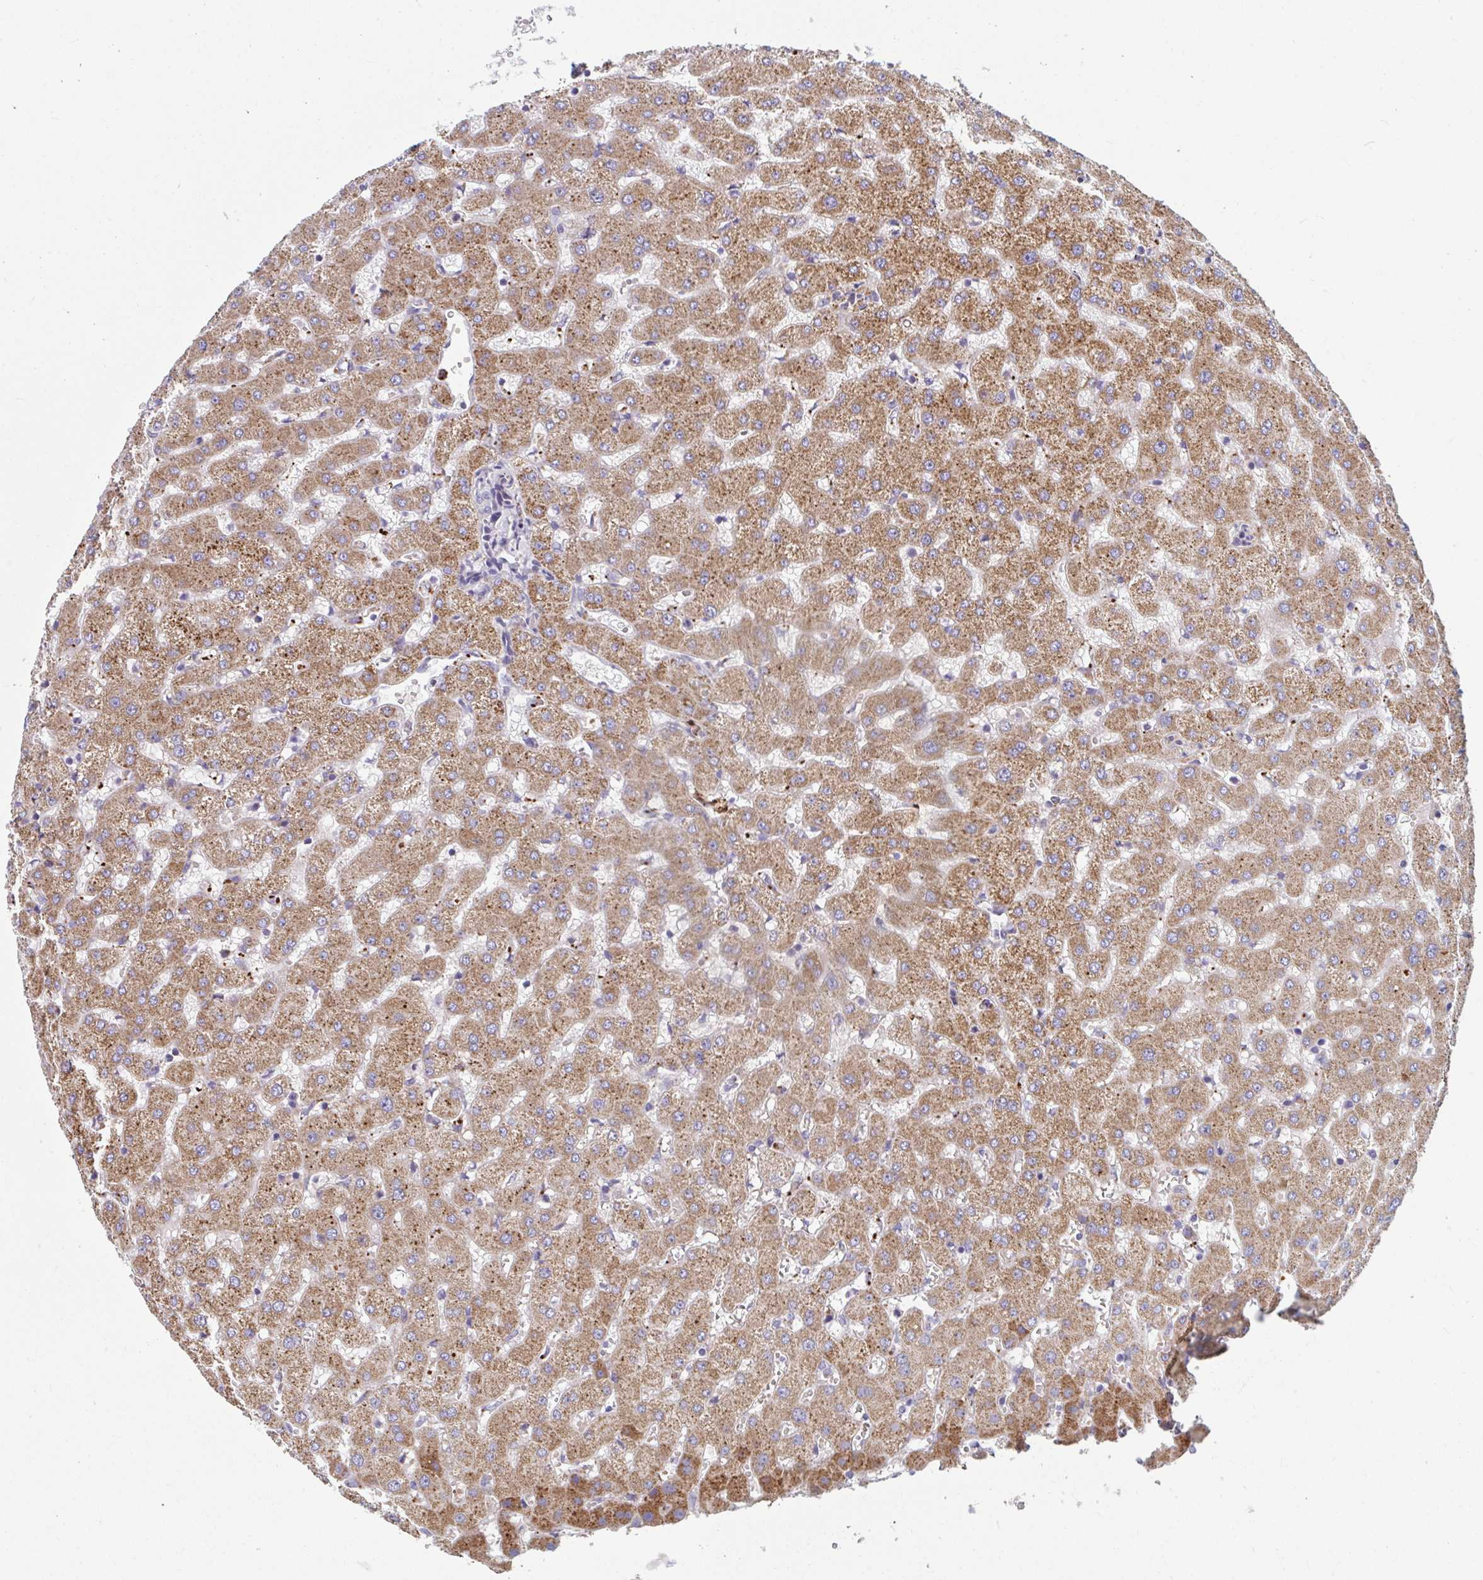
{"staining": {"intensity": "negative", "quantity": "none", "location": "none"}, "tissue": "liver", "cell_type": "Cholangiocytes", "image_type": "normal", "snomed": [{"axis": "morphology", "description": "Normal tissue, NOS"}, {"axis": "topography", "description": "Liver"}], "caption": "Immunohistochemical staining of benign liver exhibits no significant positivity in cholangiocytes.", "gene": "EIF1AD", "patient": {"sex": "female", "age": 63}}